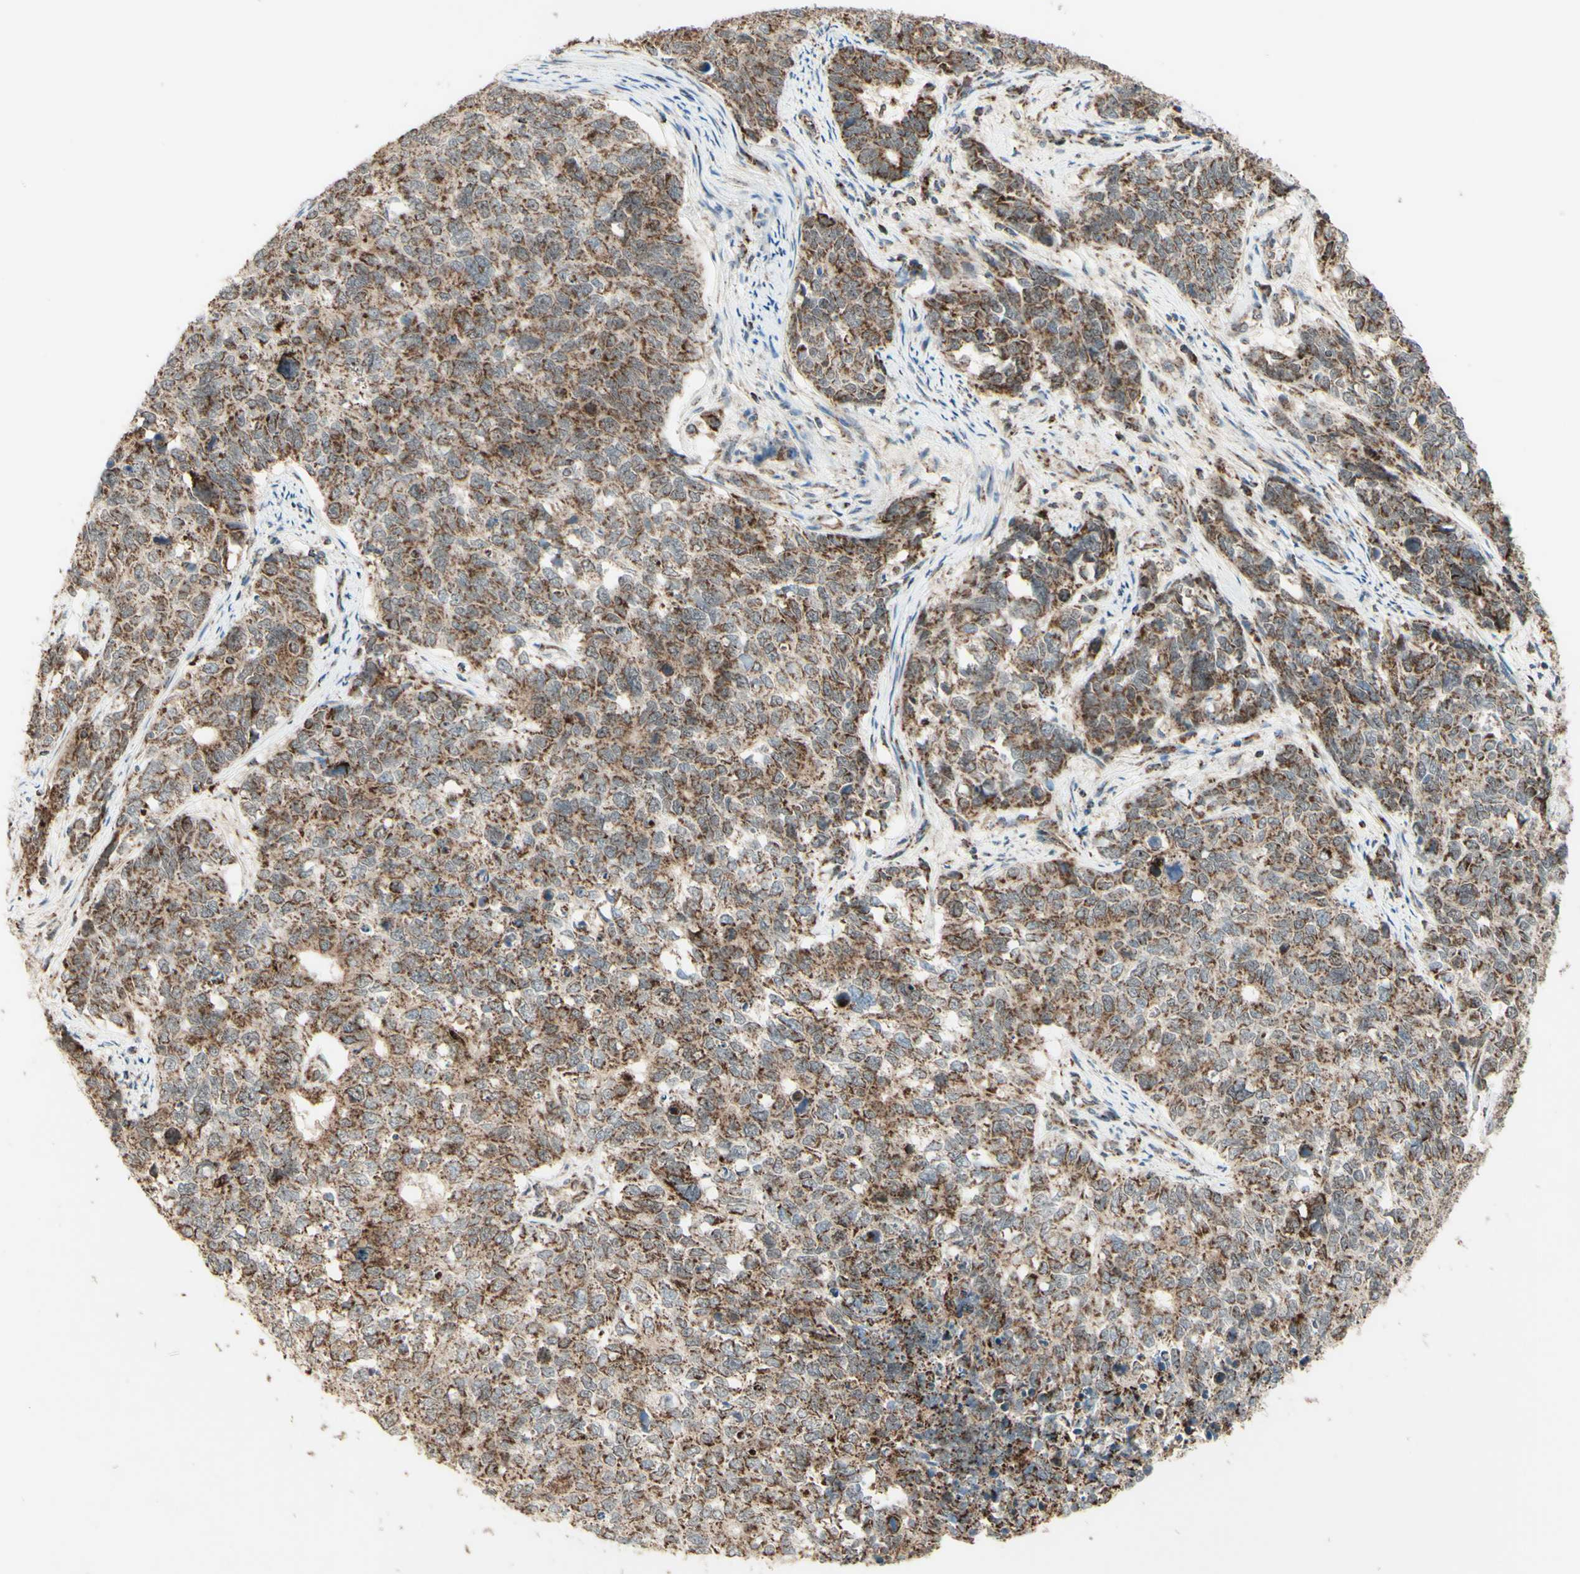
{"staining": {"intensity": "moderate", "quantity": ">75%", "location": "cytoplasmic/membranous"}, "tissue": "cervical cancer", "cell_type": "Tumor cells", "image_type": "cancer", "snomed": [{"axis": "morphology", "description": "Squamous cell carcinoma, NOS"}, {"axis": "topography", "description": "Cervix"}], "caption": "Brown immunohistochemical staining in human squamous cell carcinoma (cervical) displays moderate cytoplasmic/membranous staining in about >75% of tumor cells. The protein is stained brown, and the nuclei are stained in blue (DAB (3,3'-diaminobenzidine) IHC with brightfield microscopy, high magnification).", "gene": "DHRS3", "patient": {"sex": "female", "age": 63}}